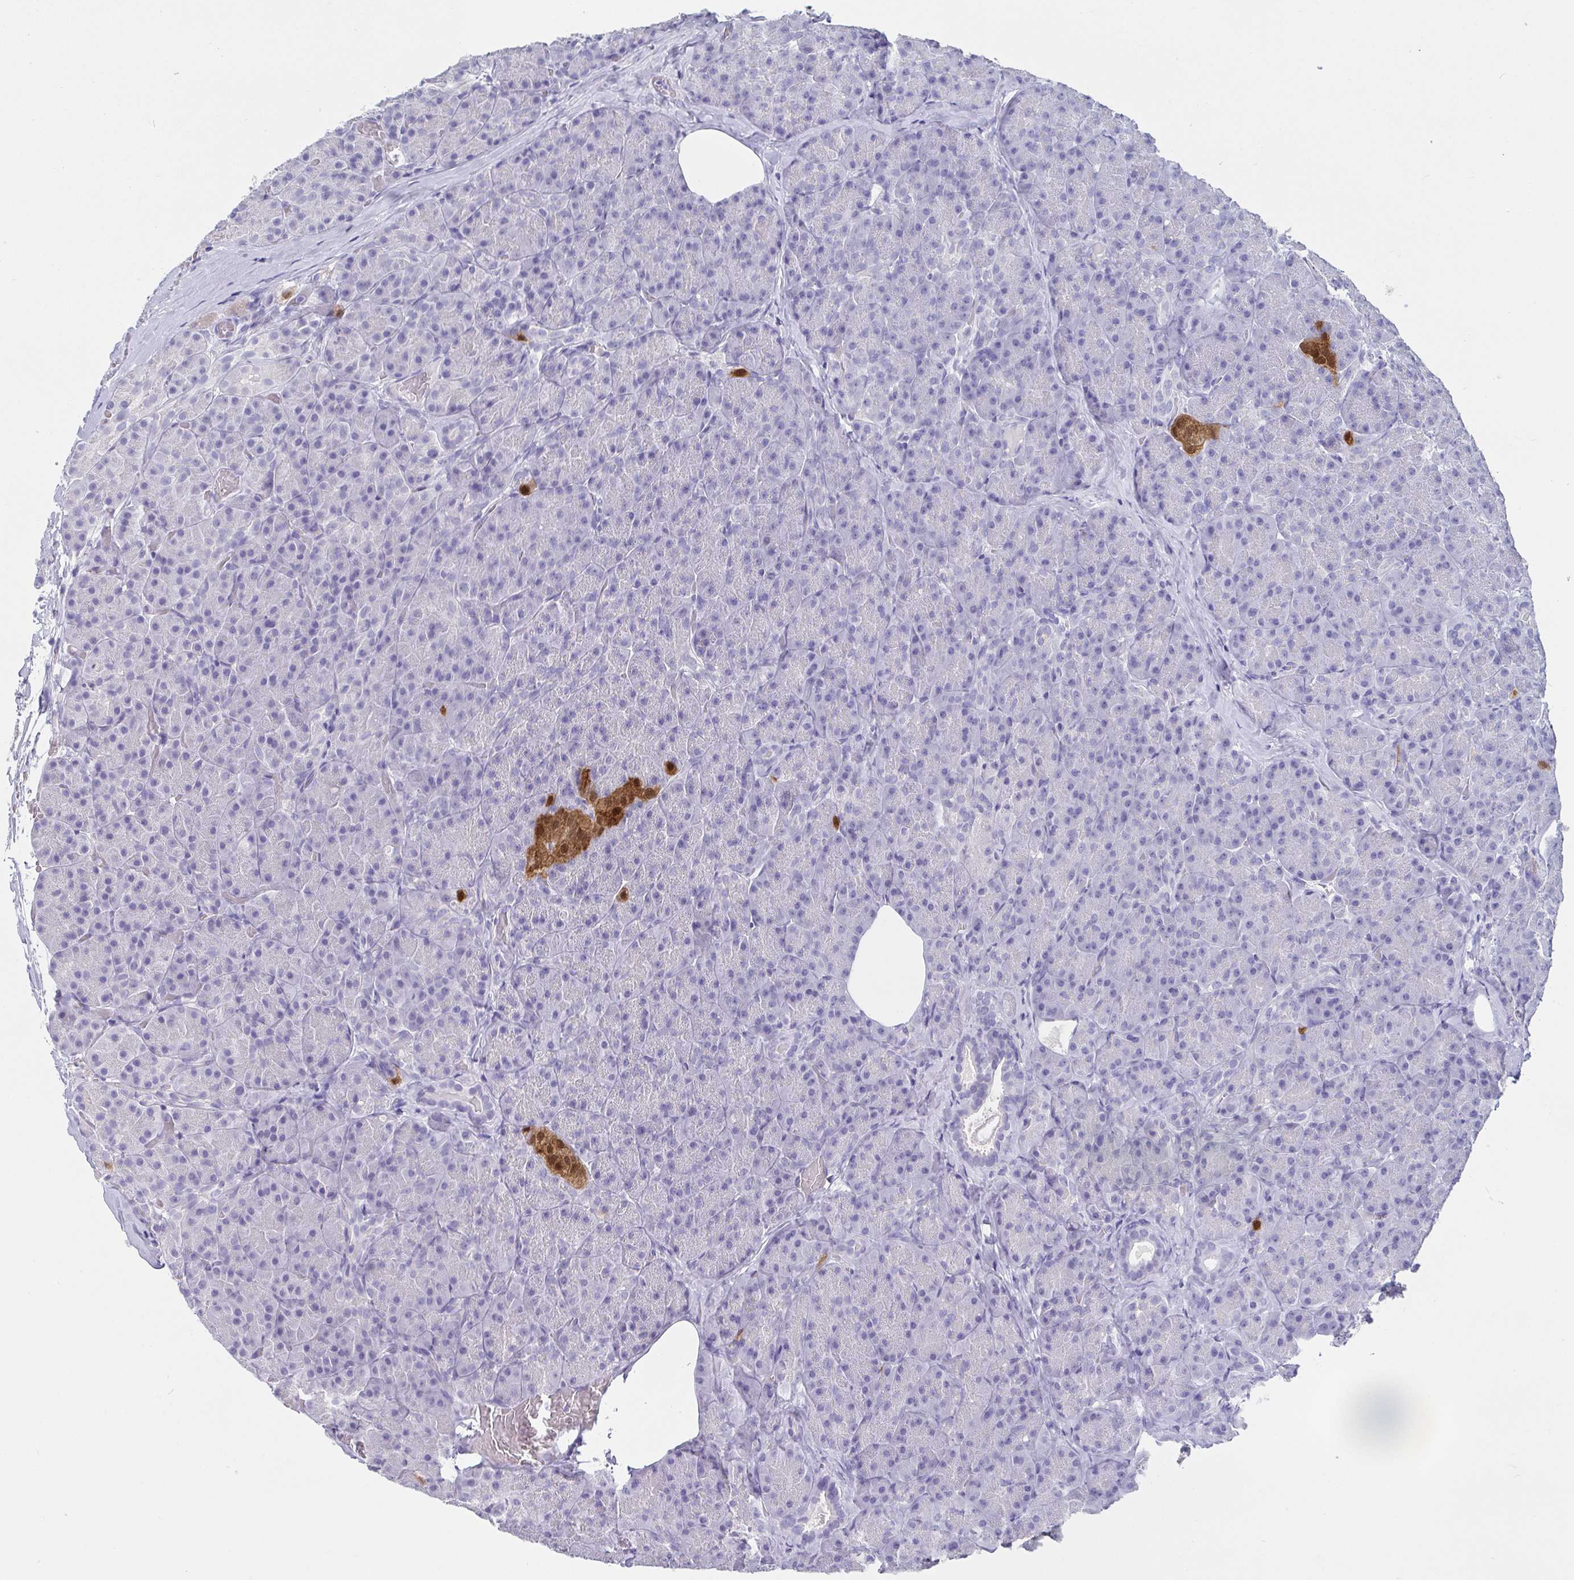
{"staining": {"intensity": "negative", "quantity": "none", "location": "none"}, "tissue": "pancreas", "cell_type": "Exocrine glandular cells", "image_type": "normal", "snomed": [{"axis": "morphology", "description": "Normal tissue, NOS"}, {"axis": "topography", "description": "Pancreas"}], "caption": "IHC of unremarkable human pancreas reveals no positivity in exocrine glandular cells. The staining is performed using DAB brown chromogen with nuclei counter-stained in using hematoxylin.", "gene": "SCGN", "patient": {"sex": "male", "age": 57}}